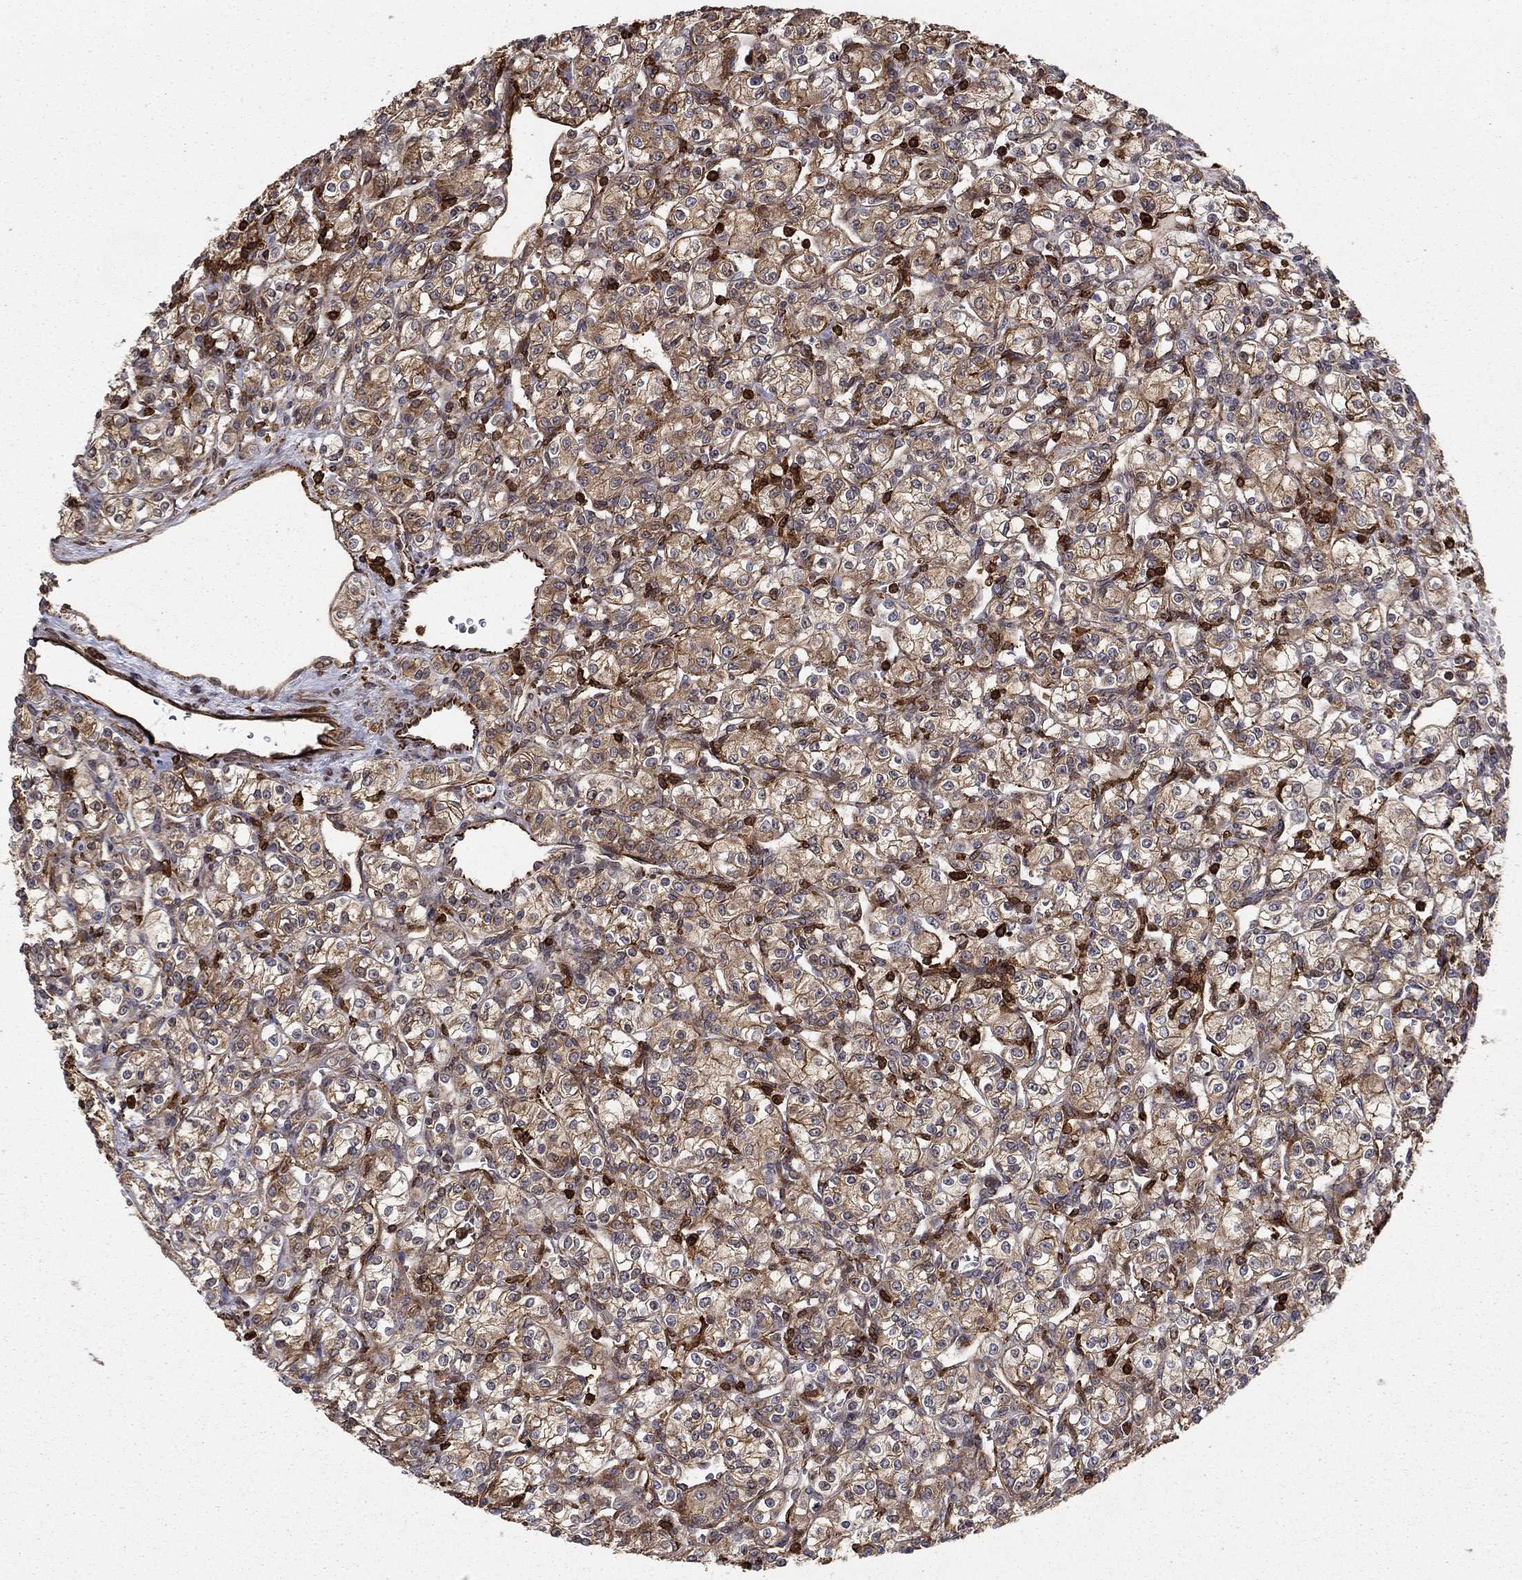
{"staining": {"intensity": "moderate", "quantity": ">75%", "location": "cytoplasmic/membranous"}, "tissue": "renal cancer", "cell_type": "Tumor cells", "image_type": "cancer", "snomed": [{"axis": "morphology", "description": "Adenocarcinoma, NOS"}, {"axis": "topography", "description": "Kidney"}], "caption": "Tumor cells exhibit medium levels of moderate cytoplasmic/membranous positivity in approximately >75% of cells in renal cancer (adenocarcinoma).", "gene": "ADM", "patient": {"sex": "male", "age": 77}}